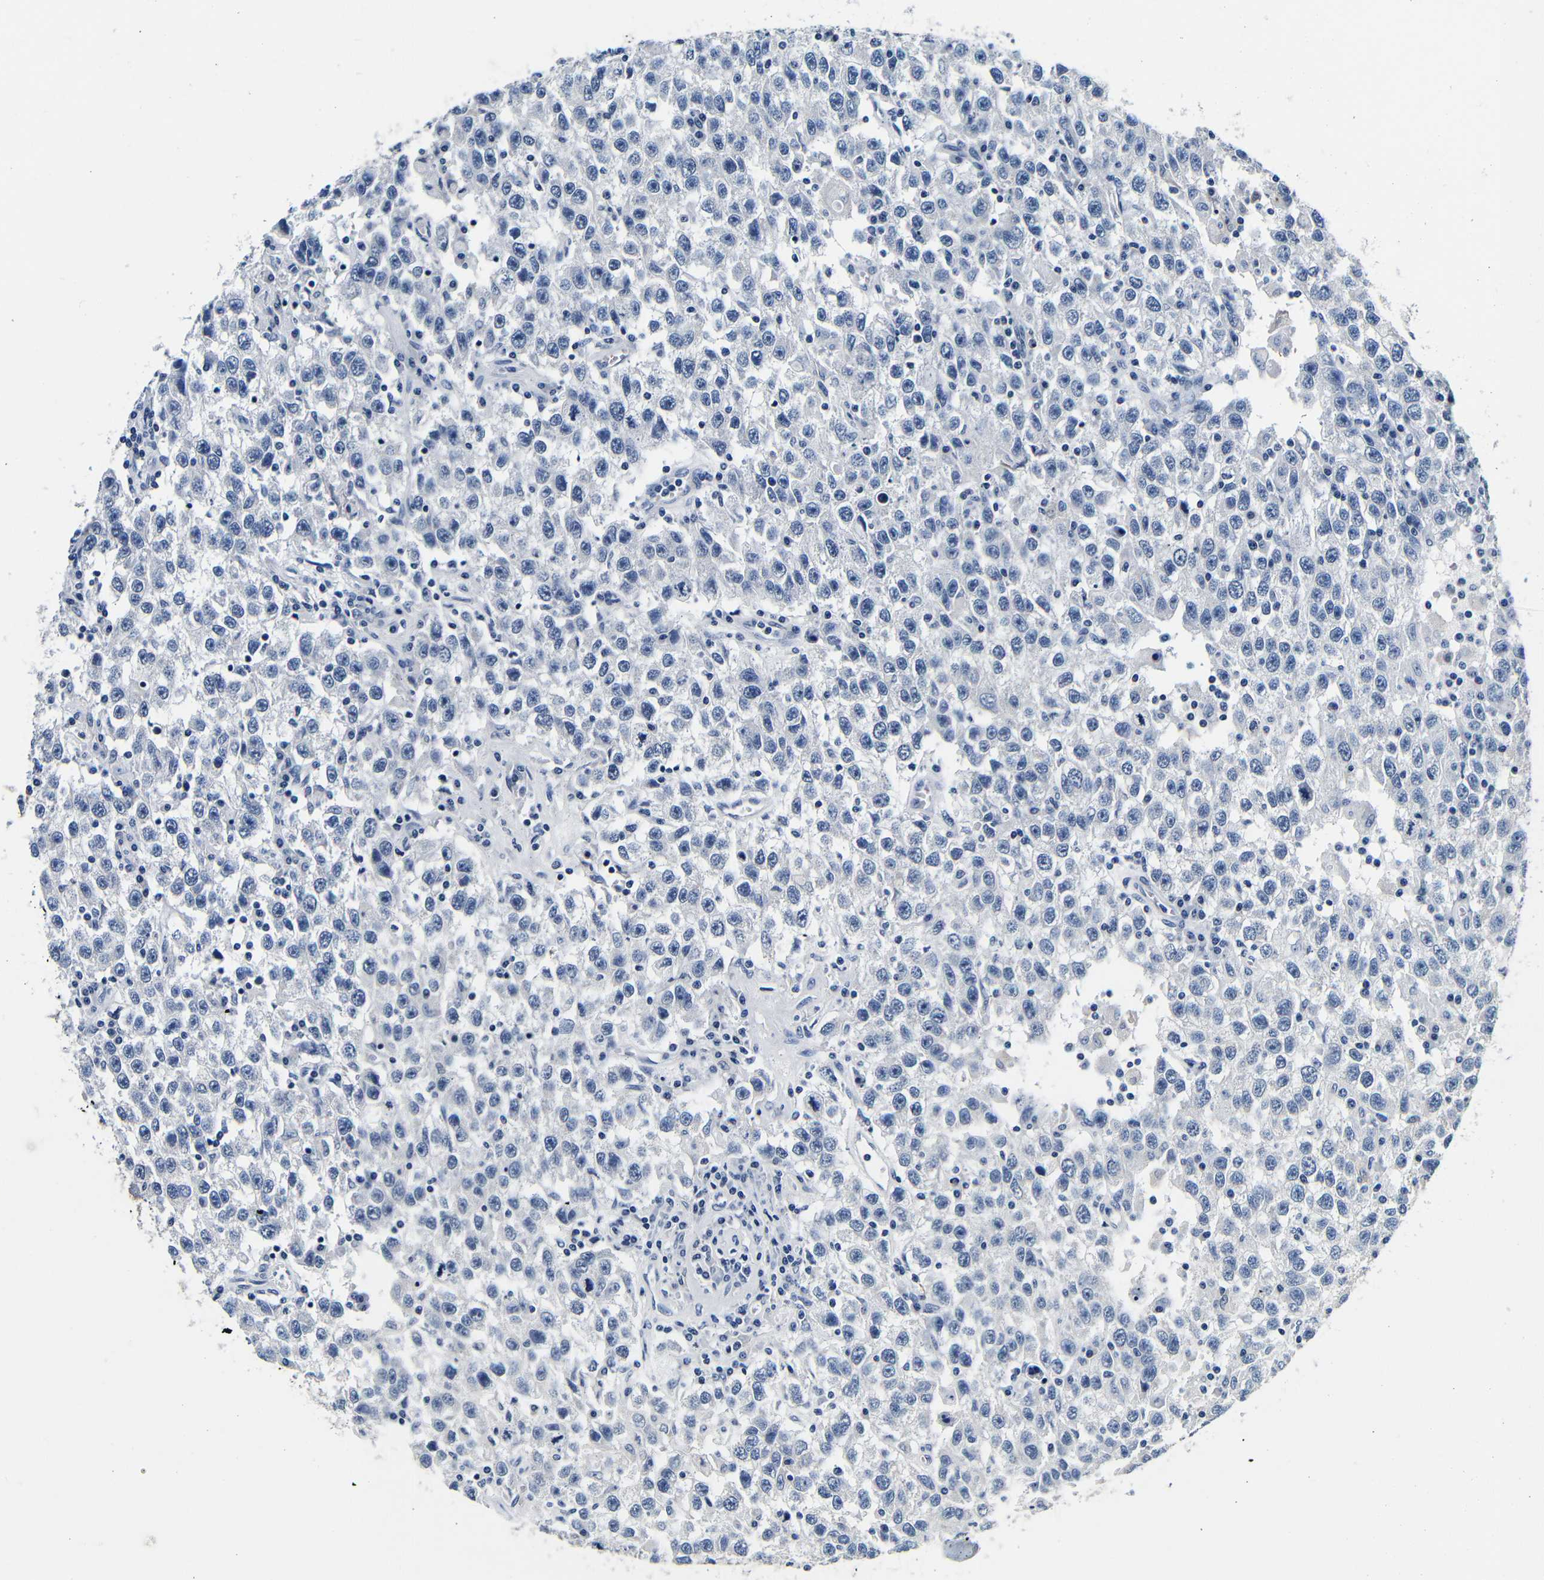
{"staining": {"intensity": "negative", "quantity": "none", "location": "none"}, "tissue": "testis cancer", "cell_type": "Tumor cells", "image_type": "cancer", "snomed": [{"axis": "morphology", "description": "Seminoma, NOS"}, {"axis": "topography", "description": "Testis"}], "caption": "High power microscopy micrograph of an IHC image of seminoma (testis), revealing no significant expression in tumor cells. (Stains: DAB (3,3'-diaminobenzidine) immunohistochemistry with hematoxylin counter stain, Microscopy: brightfield microscopy at high magnification).", "gene": "GP1BA", "patient": {"sex": "male", "age": 41}}